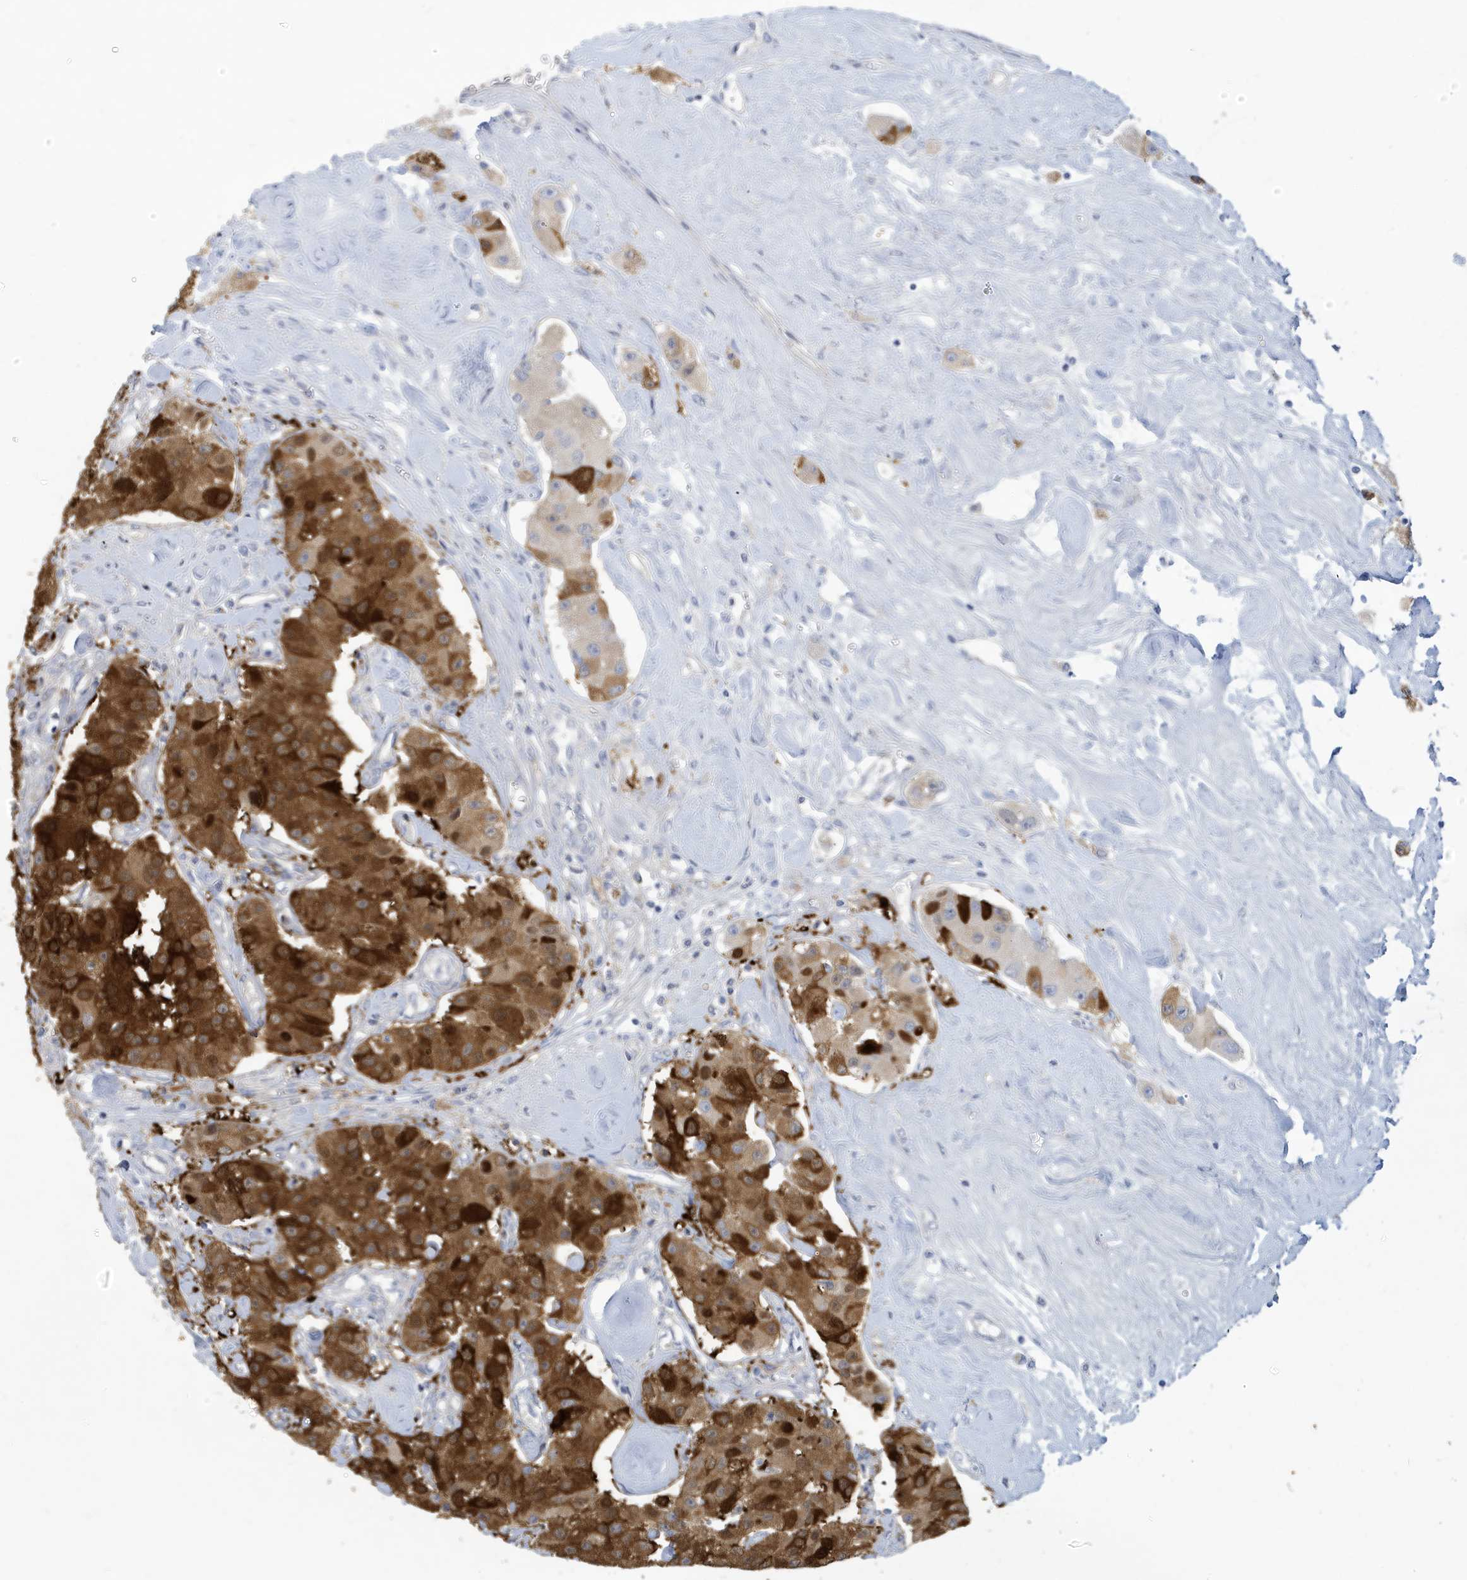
{"staining": {"intensity": "strong", "quantity": ">75%", "location": "cytoplasmic/membranous"}, "tissue": "carcinoid", "cell_type": "Tumor cells", "image_type": "cancer", "snomed": [{"axis": "morphology", "description": "Carcinoid, malignant, NOS"}, {"axis": "topography", "description": "Pancreas"}], "caption": "Carcinoid was stained to show a protein in brown. There is high levels of strong cytoplasmic/membranous staining in approximately >75% of tumor cells. The protein is shown in brown color, while the nuclei are stained blue.", "gene": "VTA1", "patient": {"sex": "male", "age": 41}}